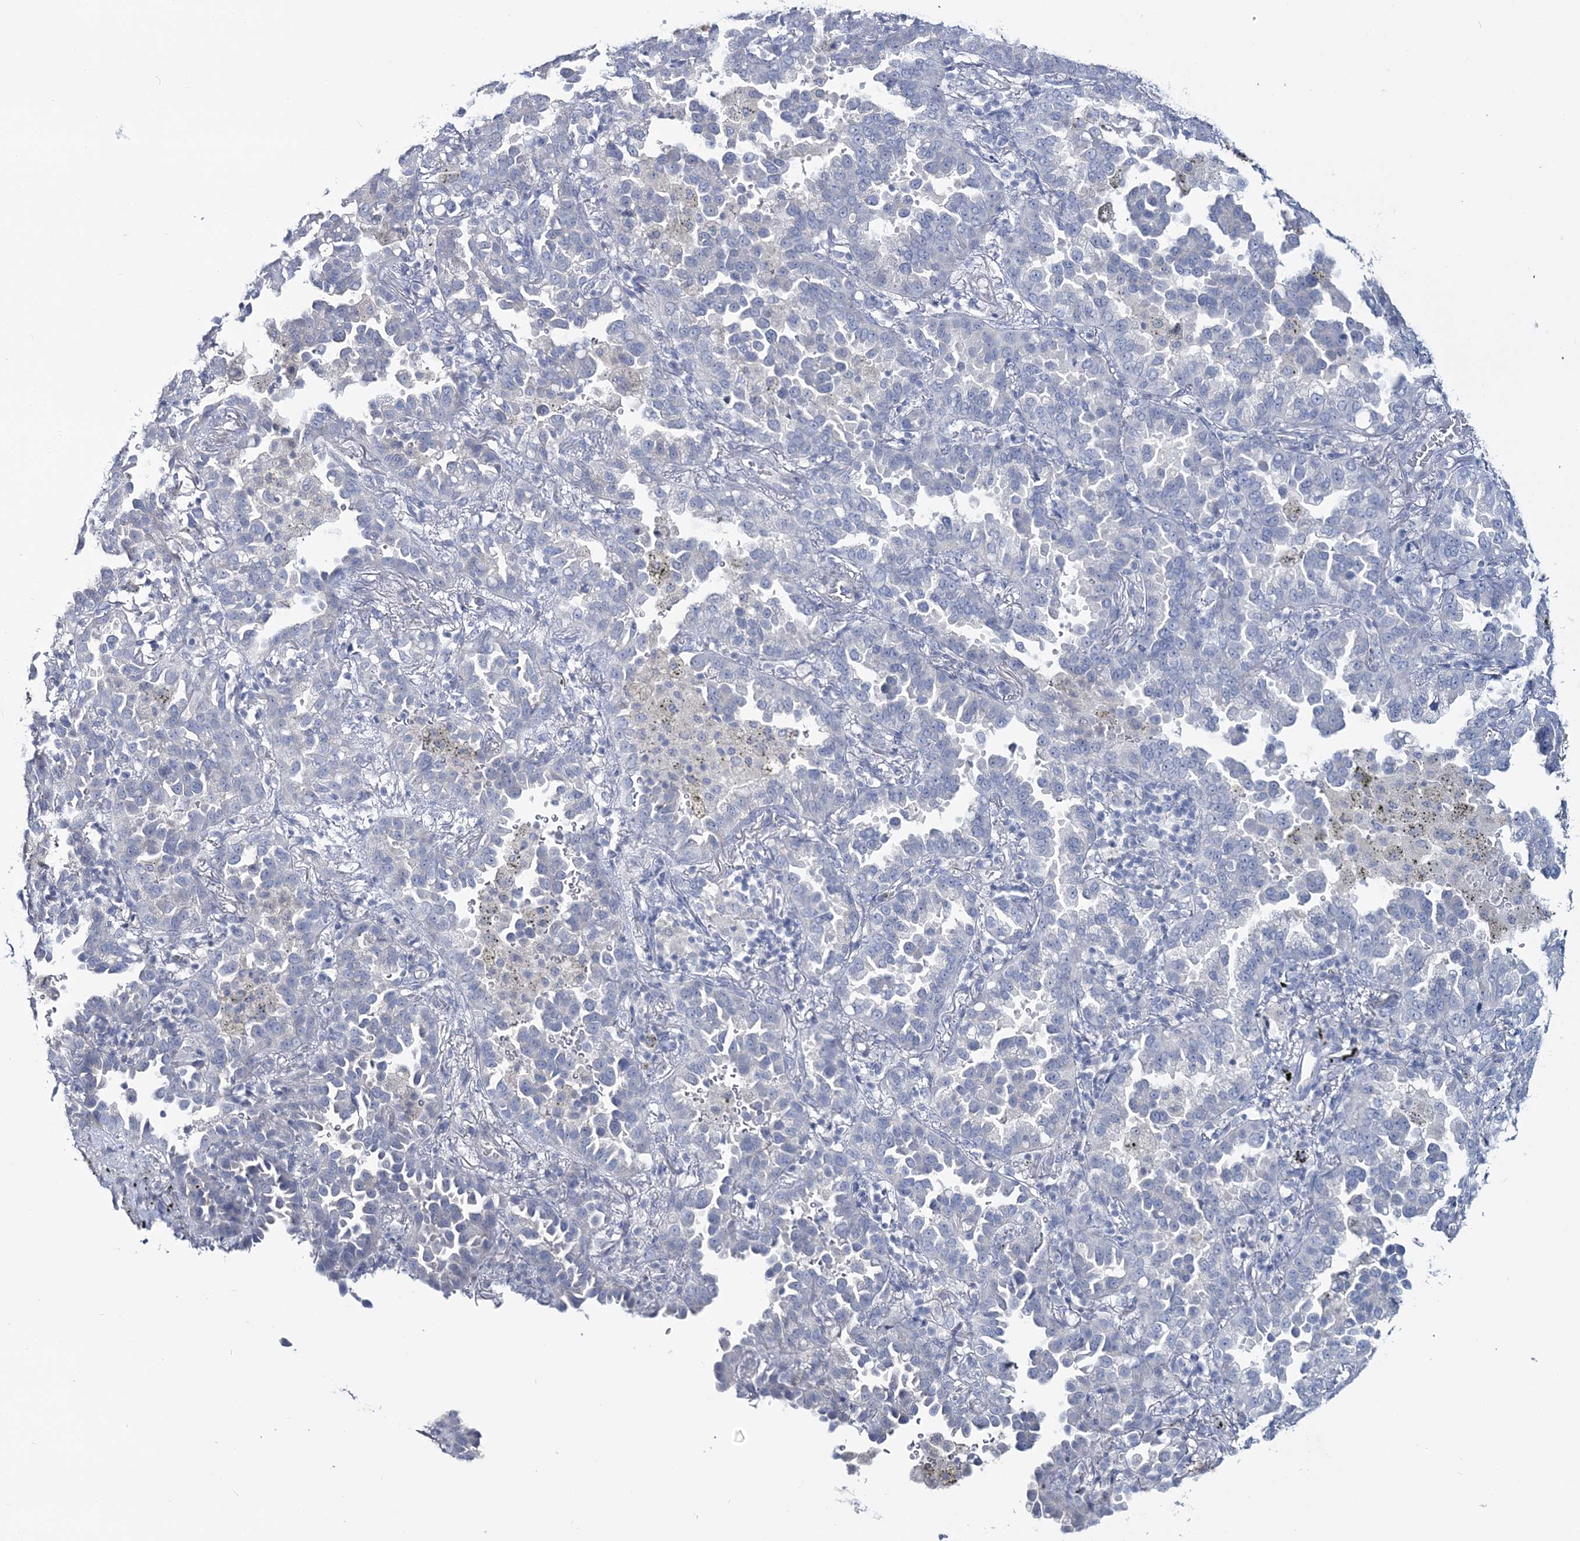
{"staining": {"intensity": "negative", "quantity": "none", "location": "none"}, "tissue": "lung cancer", "cell_type": "Tumor cells", "image_type": "cancer", "snomed": [{"axis": "morphology", "description": "Normal tissue, NOS"}, {"axis": "morphology", "description": "Adenocarcinoma, NOS"}, {"axis": "topography", "description": "Lung"}], "caption": "Human lung cancer (adenocarcinoma) stained for a protein using immunohistochemistry (IHC) reveals no positivity in tumor cells.", "gene": "CYP3A4", "patient": {"sex": "male", "age": 59}}